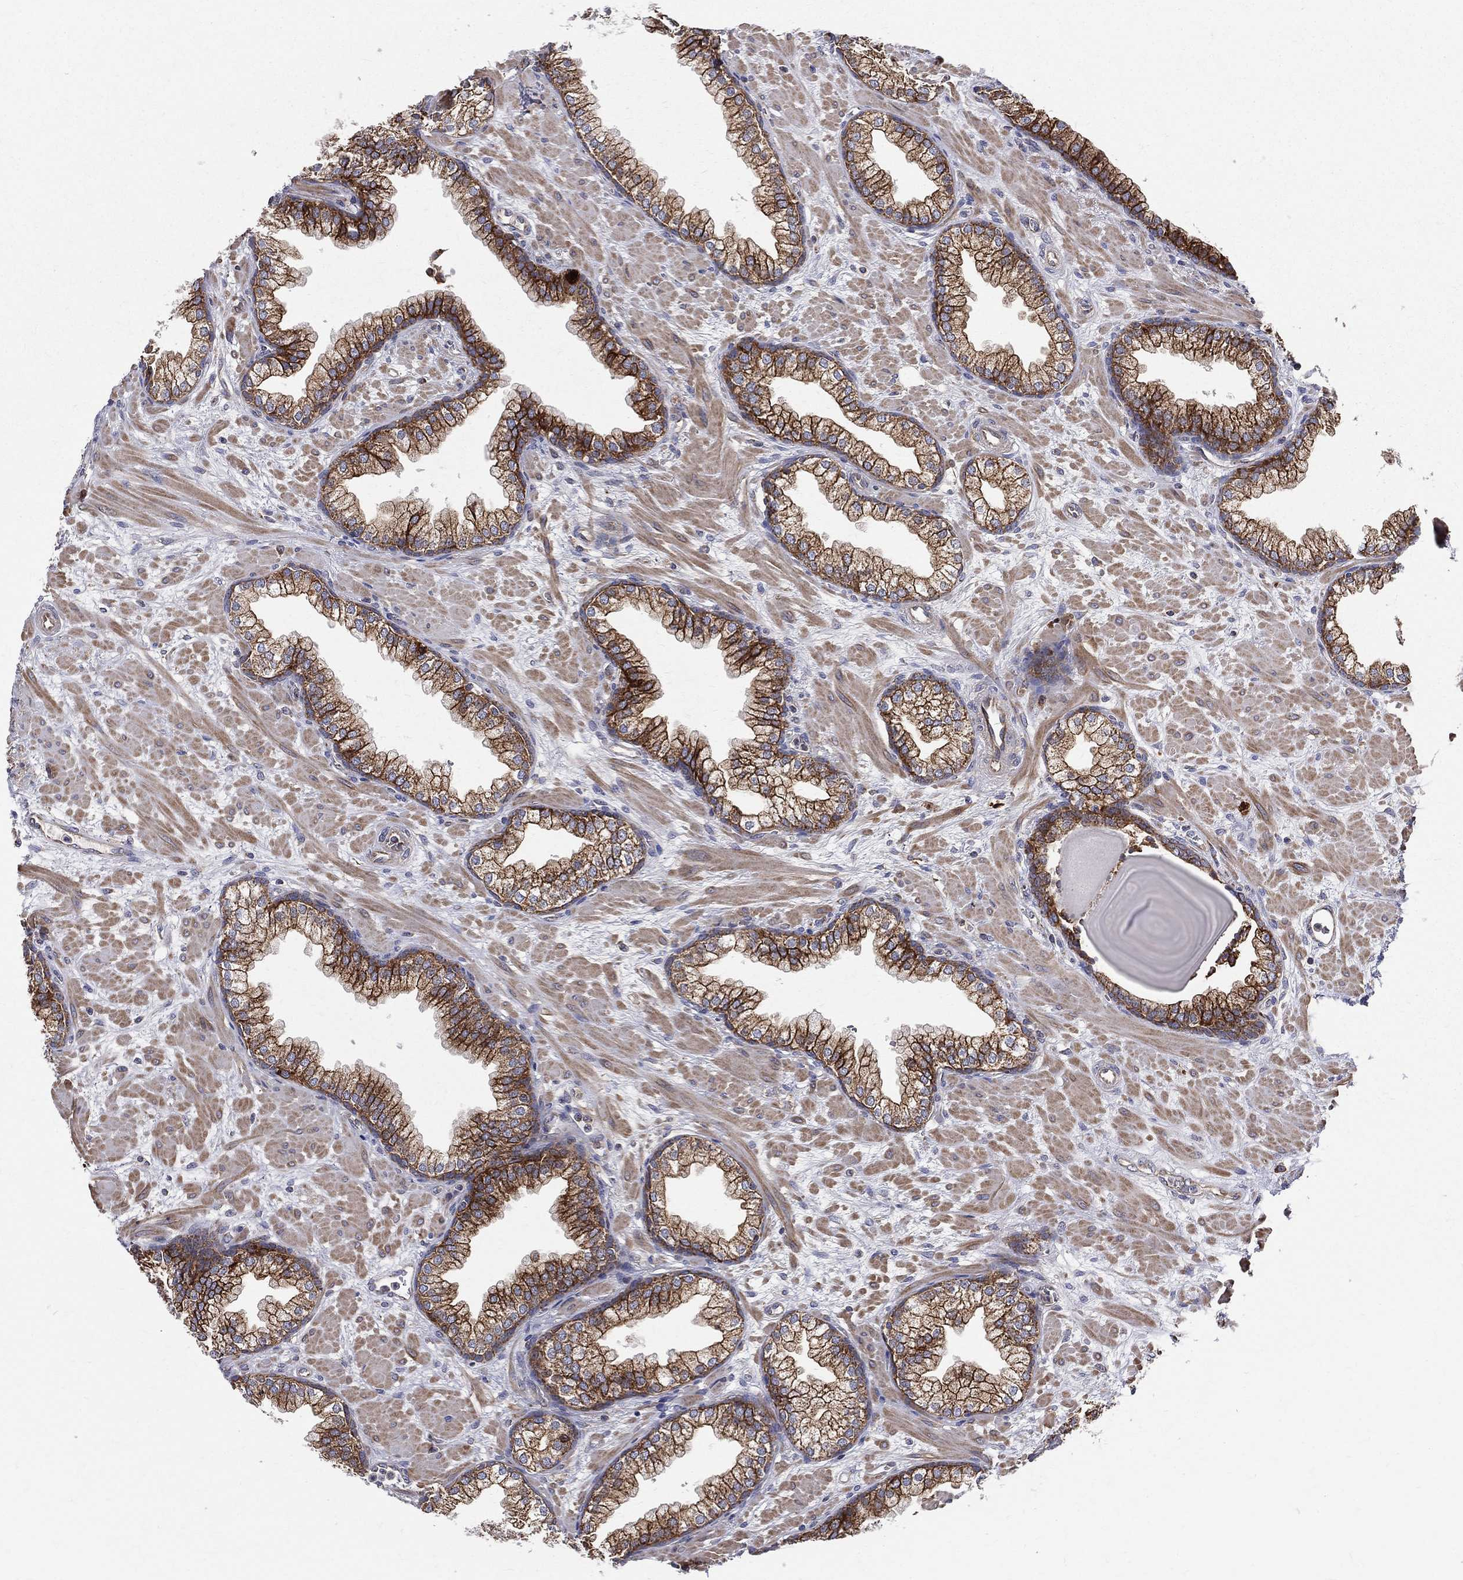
{"staining": {"intensity": "strong", "quantity": ">75%", "location": "cytoplasmic/membranous"}, "tissue": "prostate", "cell_type": "Glandular cells", "image_type": "normal", "snomed": [{"axis": "morphology", "description": "Normal tissue, NOS"}, {"axis": "topography", "description": "Prostate"}], "caption": "Immunohistochemistry (IHC) image of unremarkable prostate: prostate stained using IHC shows high levels of strong protein expression localized specifically in the cytoplasmic/membranous of glandular cells, appearing as a cytoplasmic/membranous brown color.", "gene": "MIX23", "patient": {"sex": "male", "age": 63}}